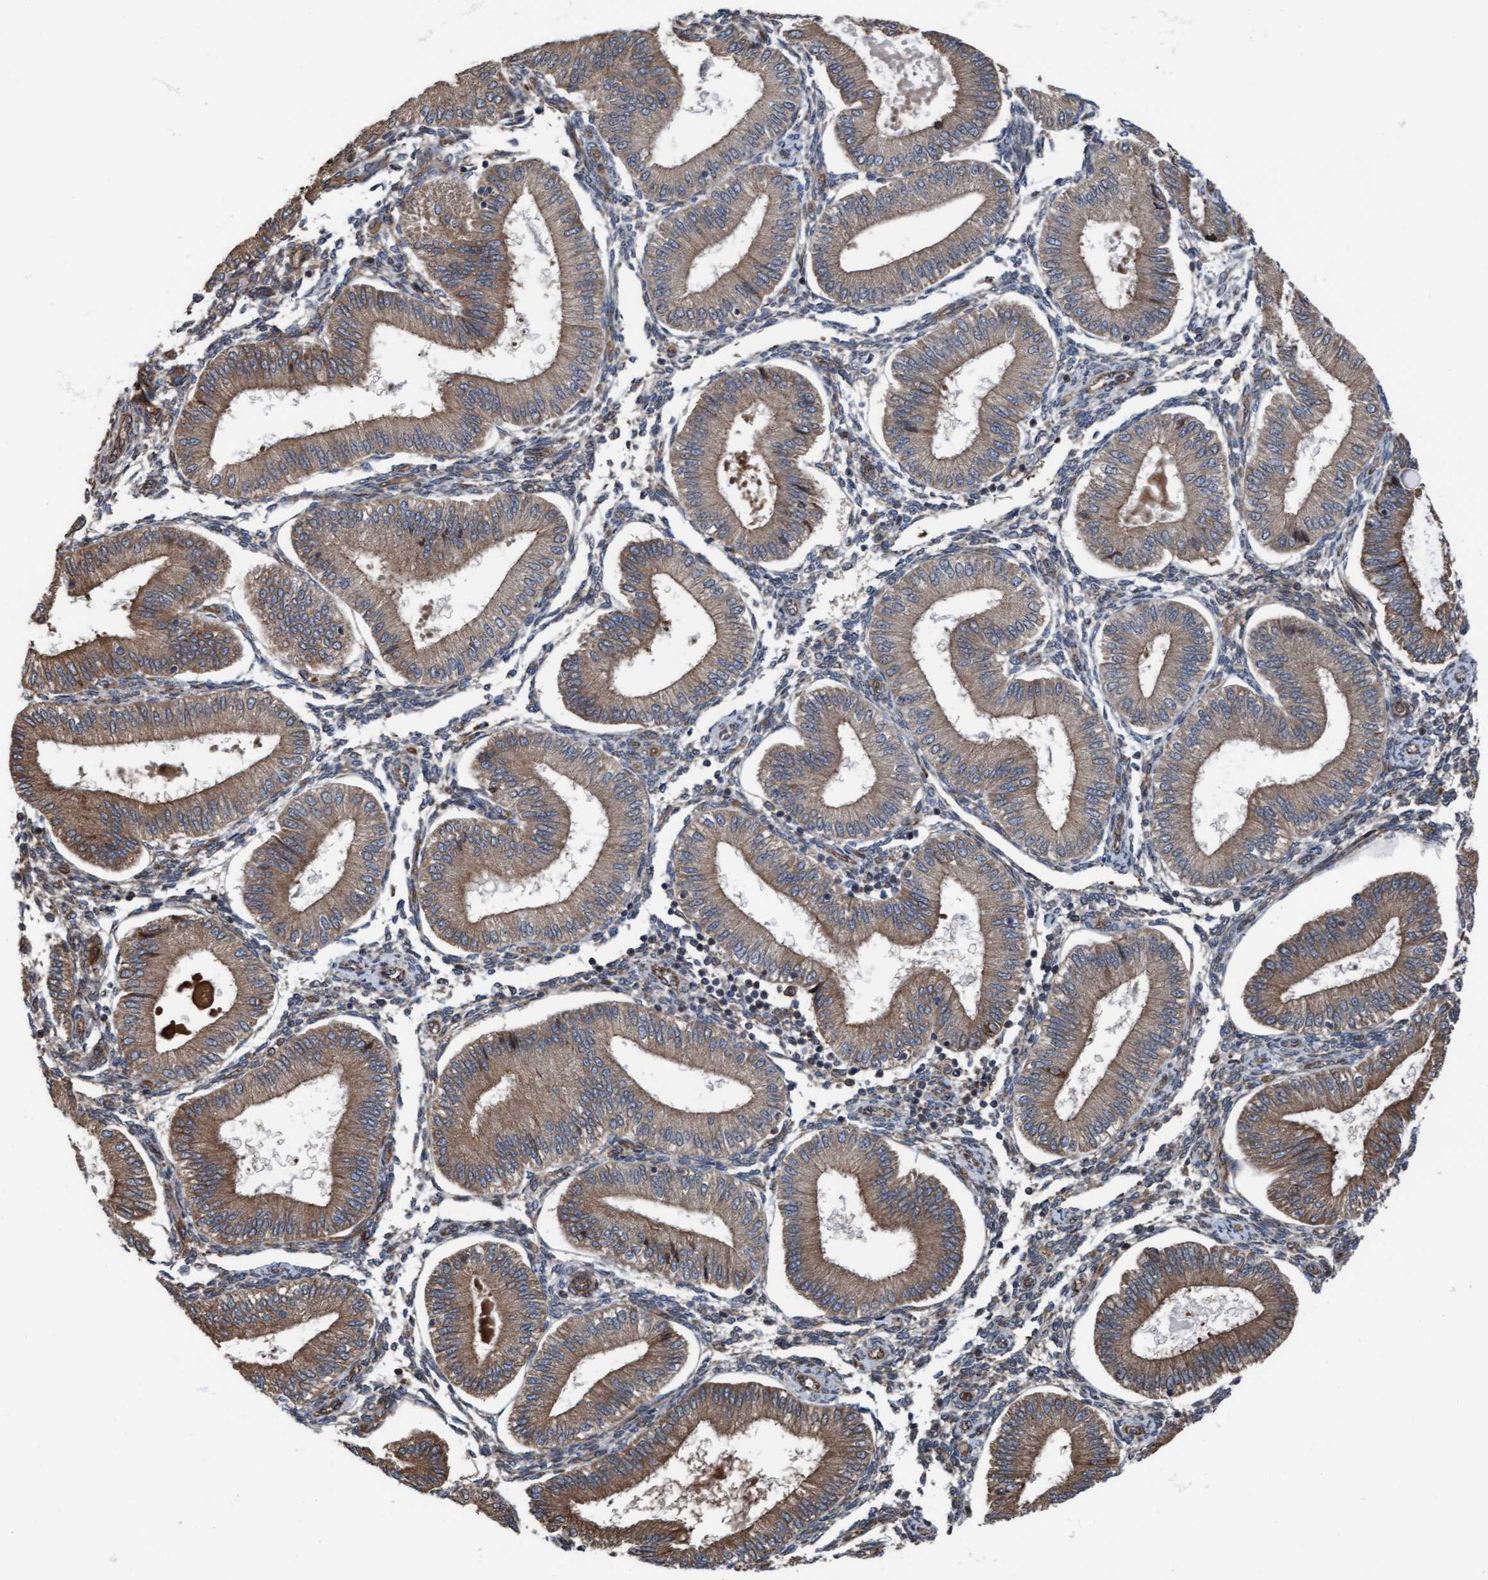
{"staining": {"intensity": "weak", "quantity": "25%-75%", "location": "cytoplasmic/membranous"}, "tissue": "endometrium", "cell_type": "Cells in endometrial stroma", "image_type": "normal", "snomed": [{"axis": "morphology", "description": "Normal tissue, NOS"}, {"axis": "topography", "description": "Endometrium"}], "caption": "Immunohistochemistry (IHC) micrograph of unremarkable human endometrium stained for a protein (brown), which displays low levels of weak cytoplasmic/membranous positivity in approximately 25%-75% of cells in endometrial stroma.", "gene": "RAP1GAP2", "patient": {"sex": "female", "age": 39}}